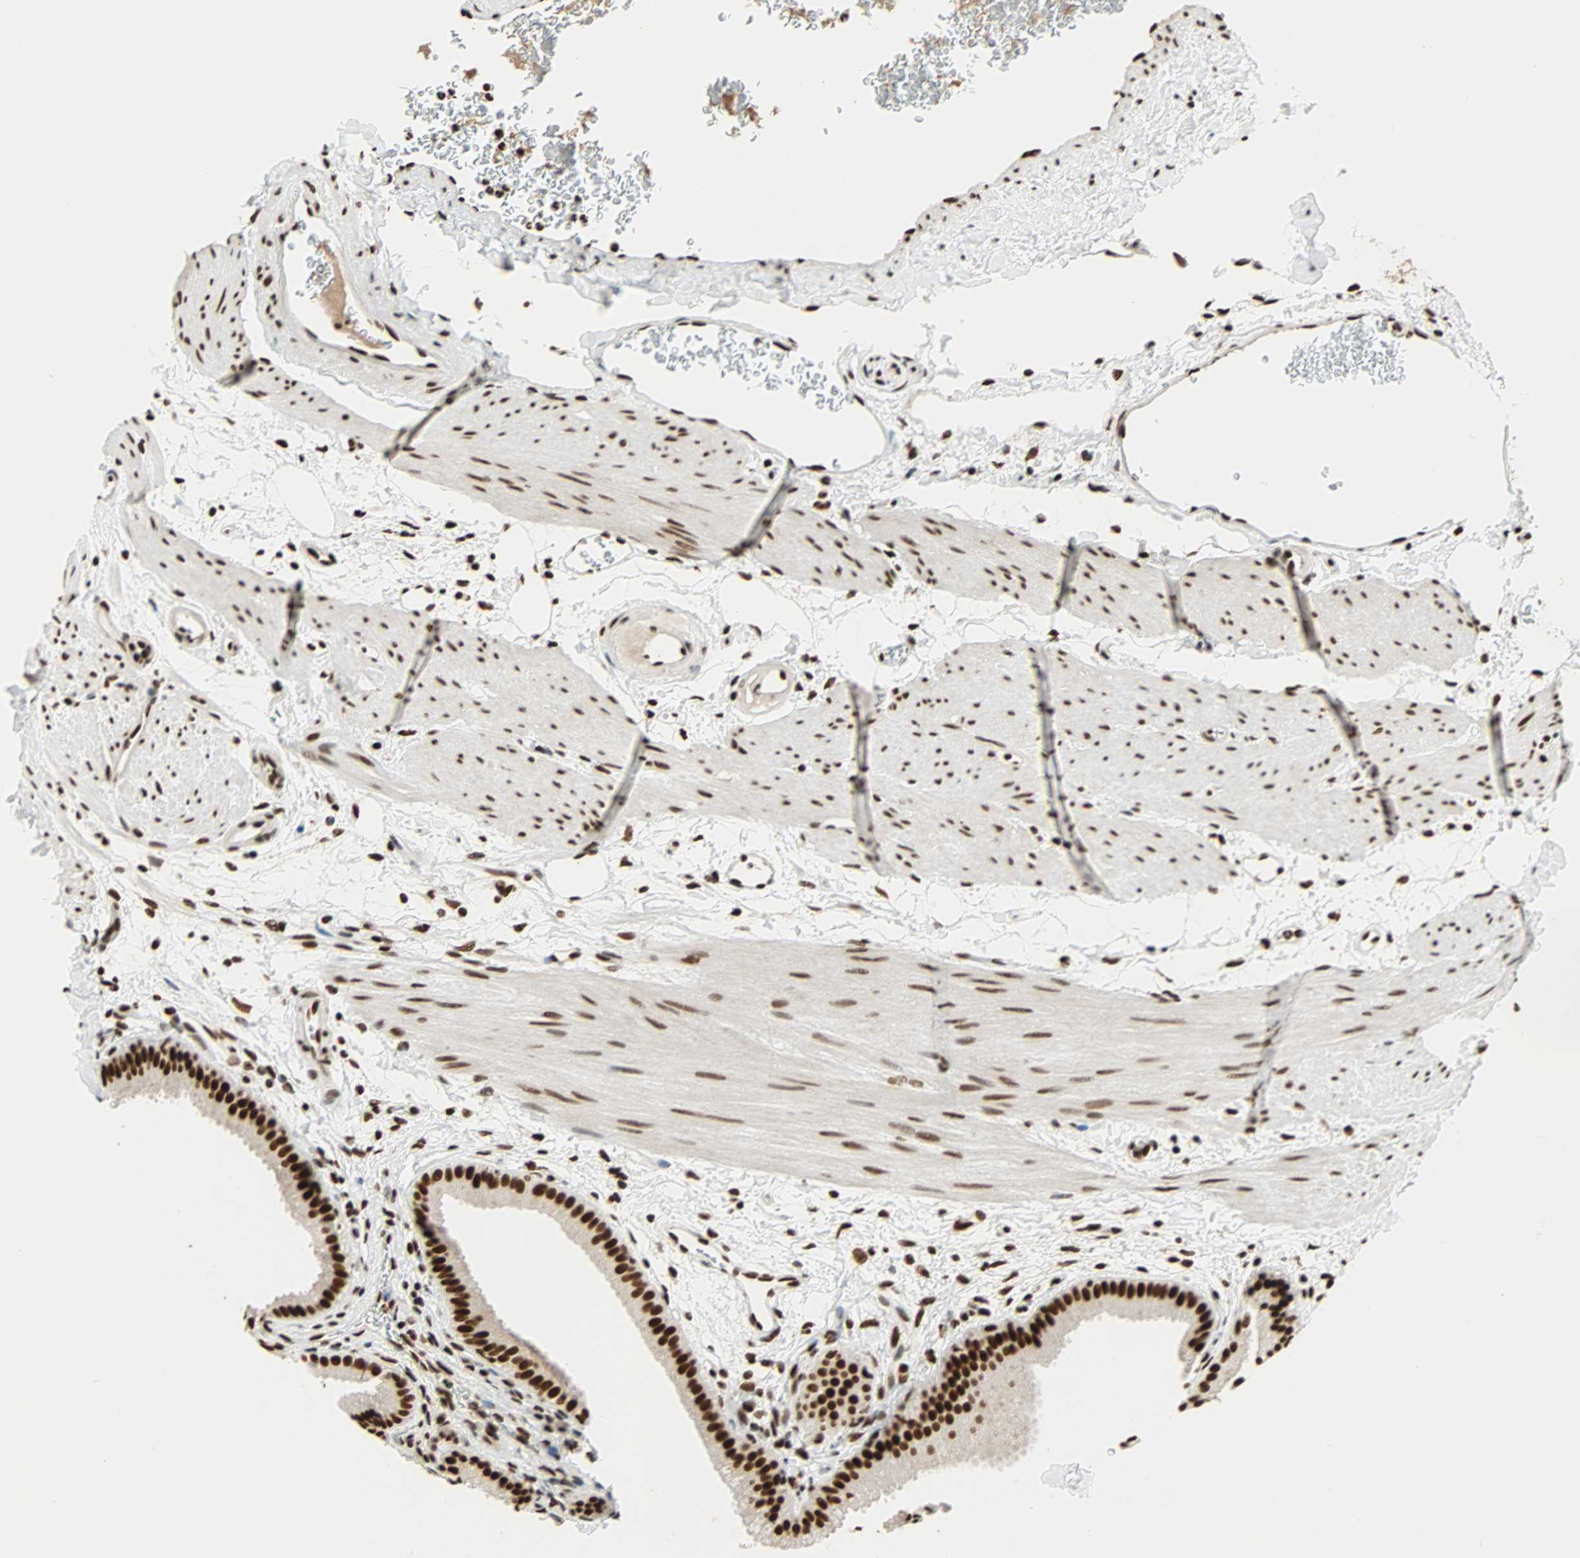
{"staining": {"intensity": "strong", "quantity": ">75%", "location": "nuclear"}, "tissue": "gallbladder", "cell_type": "Glandular cells", "image_type": "normal", "snomed": [{"axis": "morphology", "description": "Normal tissue, NOS"}, {"axis": "topography", "description": "Gallbladder"}], "caption": "Gallbladder was stained to show a protein in brown. There is high levels of strong nuclear expression in about >75% of glandular cells. The staining was performed using DAB (3,3'-diaminobenzidine), with brown indicating positive protein expression. Nuclei are stained blue with hematoxylin.", "gene": "CDK12", "patient": {"sex": "female", "age": 64}}